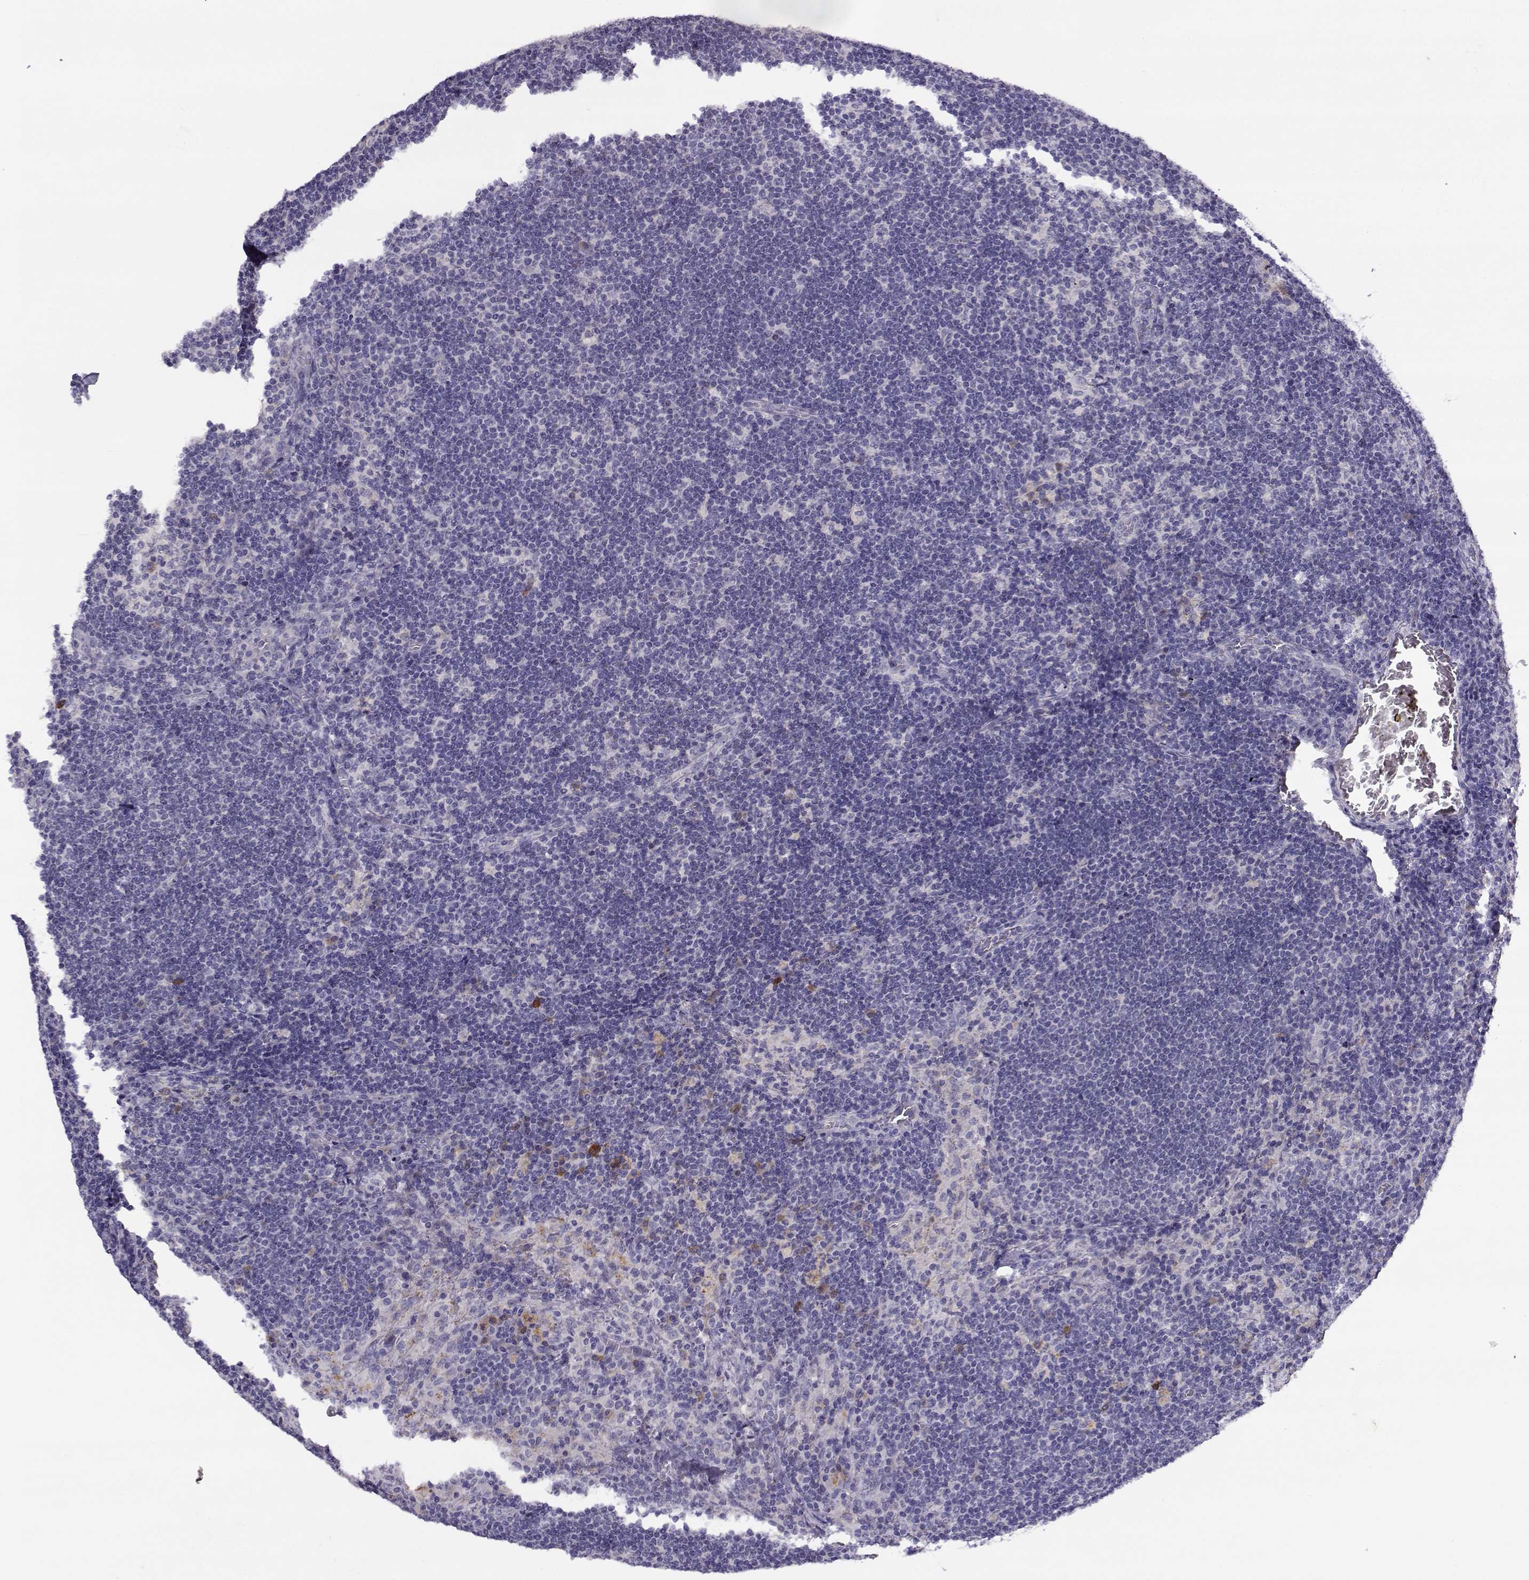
{"staining": {"intensity": "moderate", "quantity": "<25%", "location": "cytoplasmic/membranous"}, "tissue": "lymph node", "cell_type": "Non-germinal center cells", "image_type": "normal", "snomed": [{"axis": "morphology", "description": "Normal tissue, NOS"}, {"axis": "topography", "description": "Lymph node"}], "caption": "Non-germinal center cells exhibit moderate cytoplasmic/membranous expression in approximately <25% of cells in normal lymph node. (IHC, brightfield microscopy, high magnification).", "gene": "SLCO6A1", "patient": {"sex": "male", "age": 63}}